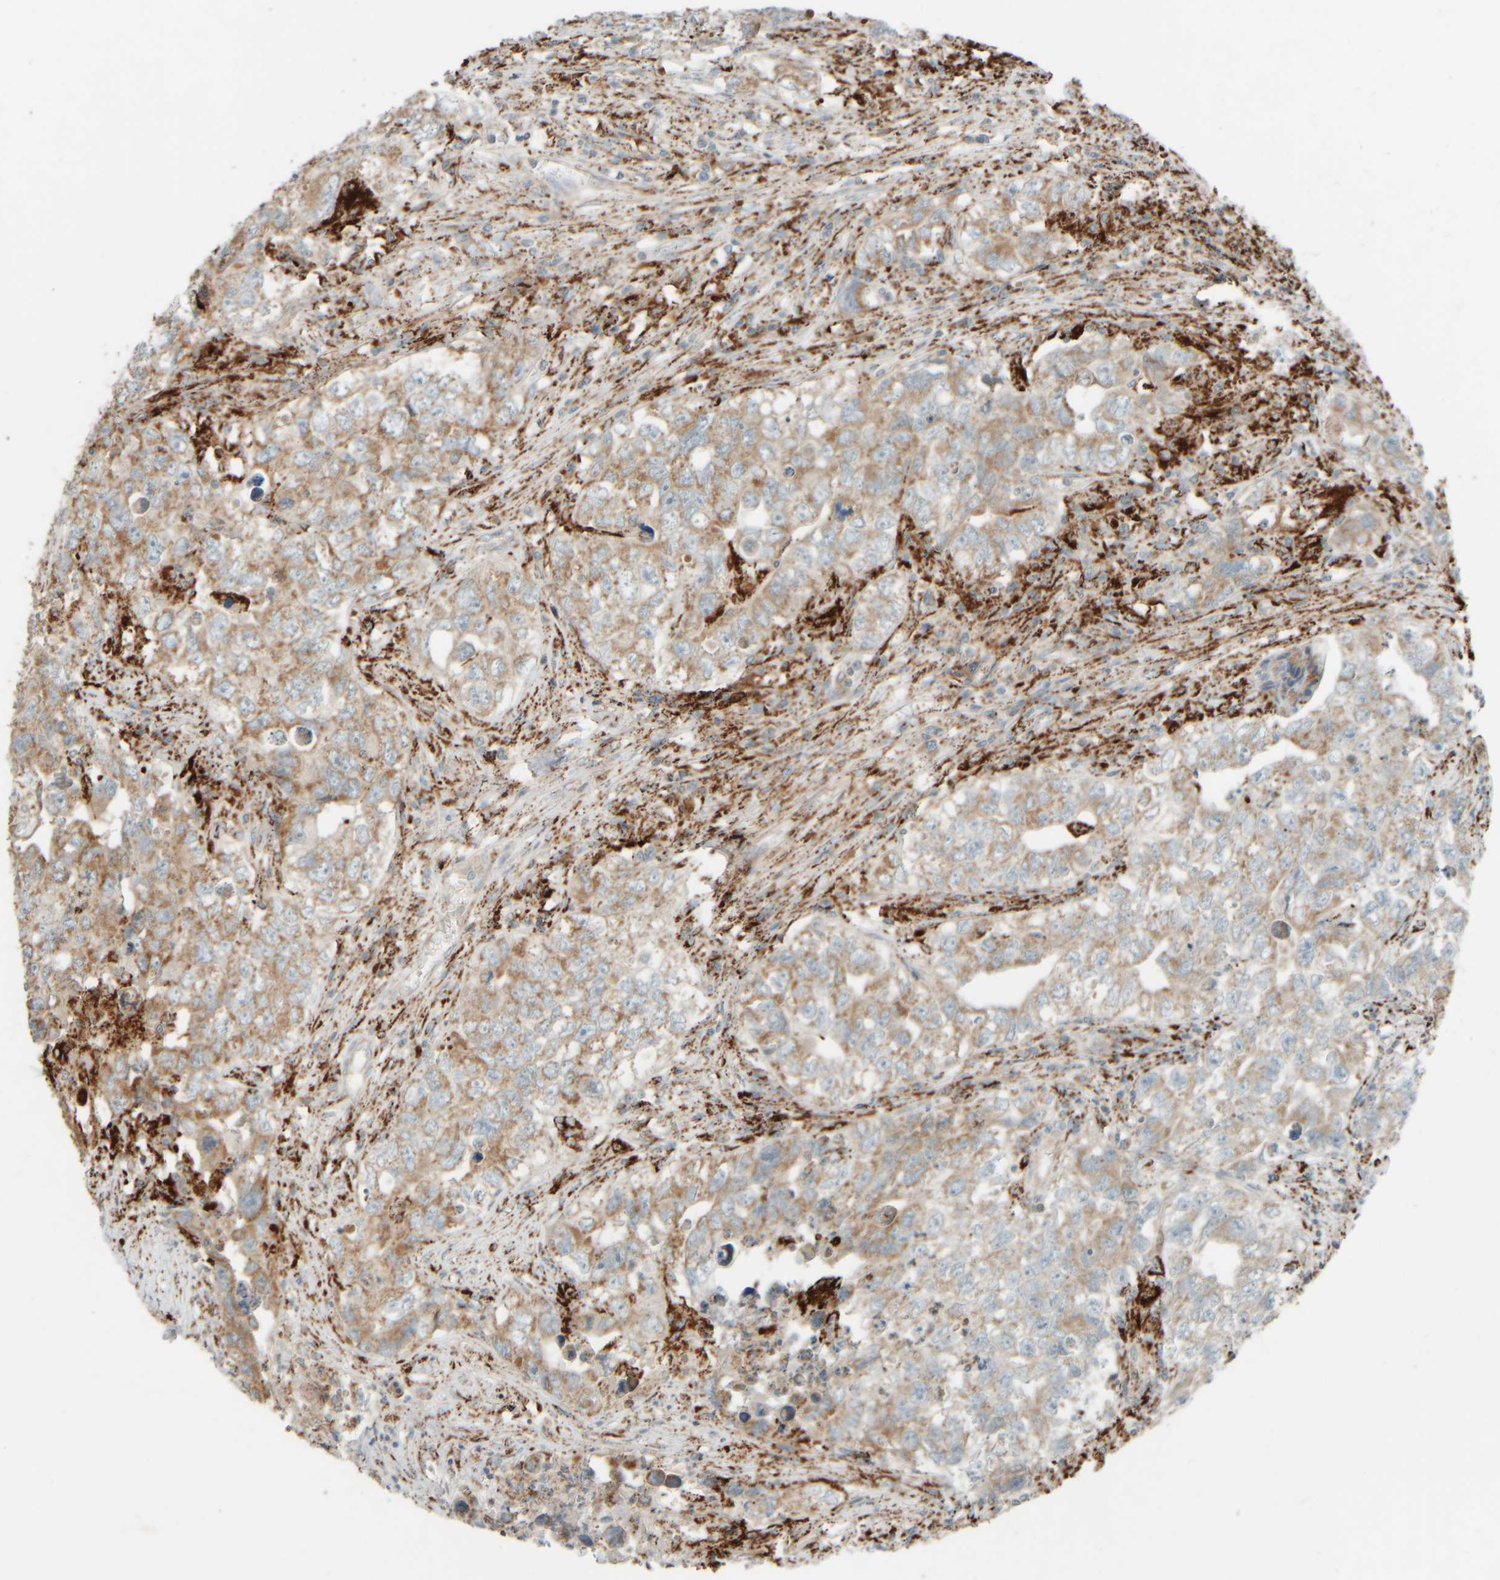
{"staining": {"intensity": "moderate", "quantity": ">75%", "location": "cytoplasmic/membranous"}, "tissue": "testis cancer", "cell_type": "Tumor cells", "image_type": "cancer", "snomed": [{"axis": "morphology", "description": "Seminoma, NOS"}, {"axis": "morphology", "description": "Carcinoma, Embryonal, NOS"}, {"axis": "topography", "description": "Testis"}], "caption": "Tumor cells show medium levels of moderate cytoplasmic/membranous positivity in approximately >75% of cells in human testis cancer.", "gene": "SPAG5", "patient": {"sex": "male", "age": 43}}